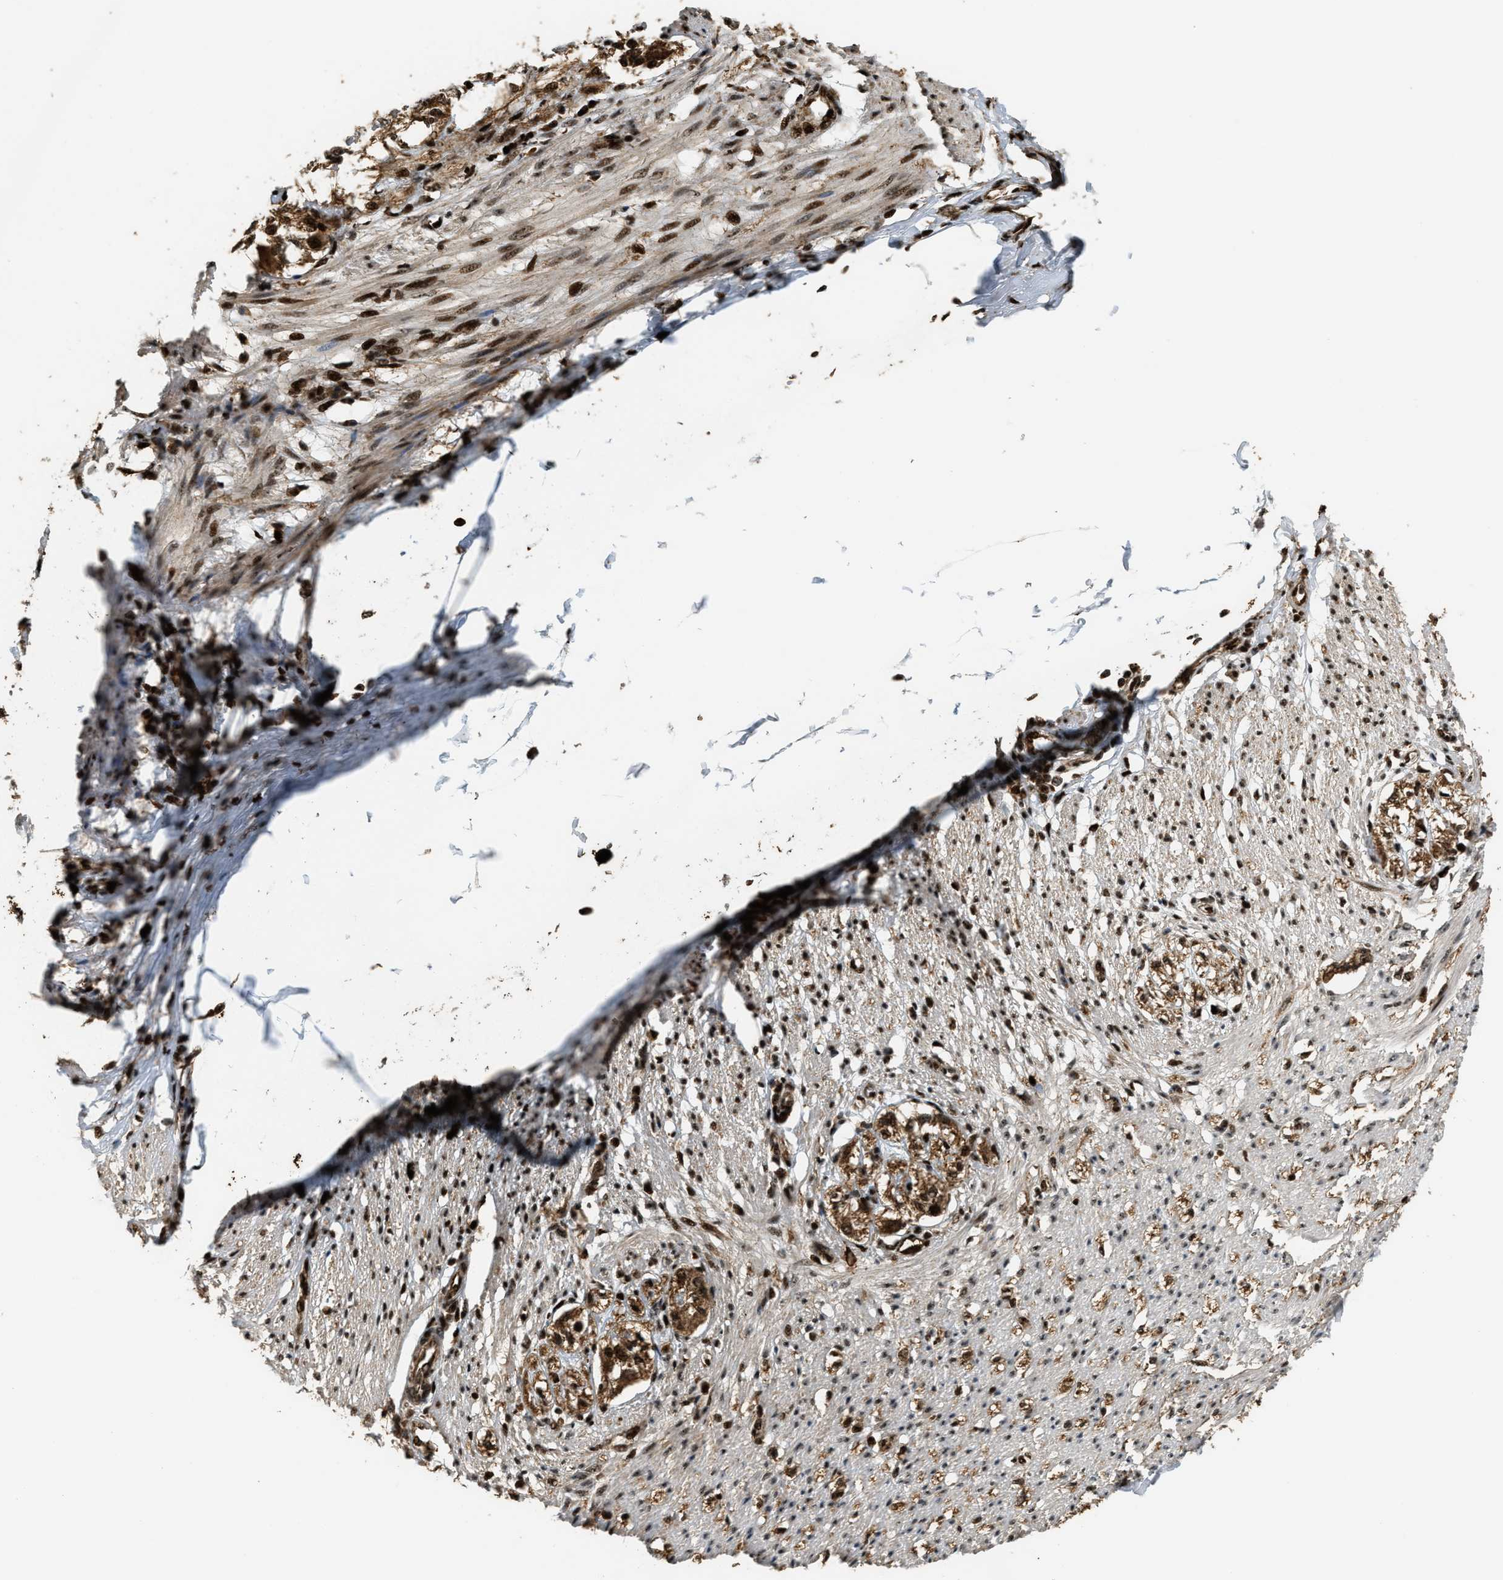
{"staining": {"intensity": "strong", "quantity": ">75%", "location": "nuclear"}, "tissue": "smooth muscle", "cell_type": "Smooth muscle cells", "image_type": "normal", "snomed": [{"axis": "morphology", "description": "Normal tissue, NOS"}, {"axis": "morphology", "description": "Adenocarcinoma, NOS"}, {"axis": "topography", "description": "Colon"}, {"axis": "topography", "description": "Peripheral nerve tissue"}], "caption": "This photomicrograph demonstrates normal smooth muscle stained with immunohistochemistry (IHC) to label a protein in brown. The nuclear of smooth muscle cells show strong positivity for the protein. Nuclei are counter-stained blue.", "gene": "ZNF687", "patient": {"sex": "male", "age": 14}}